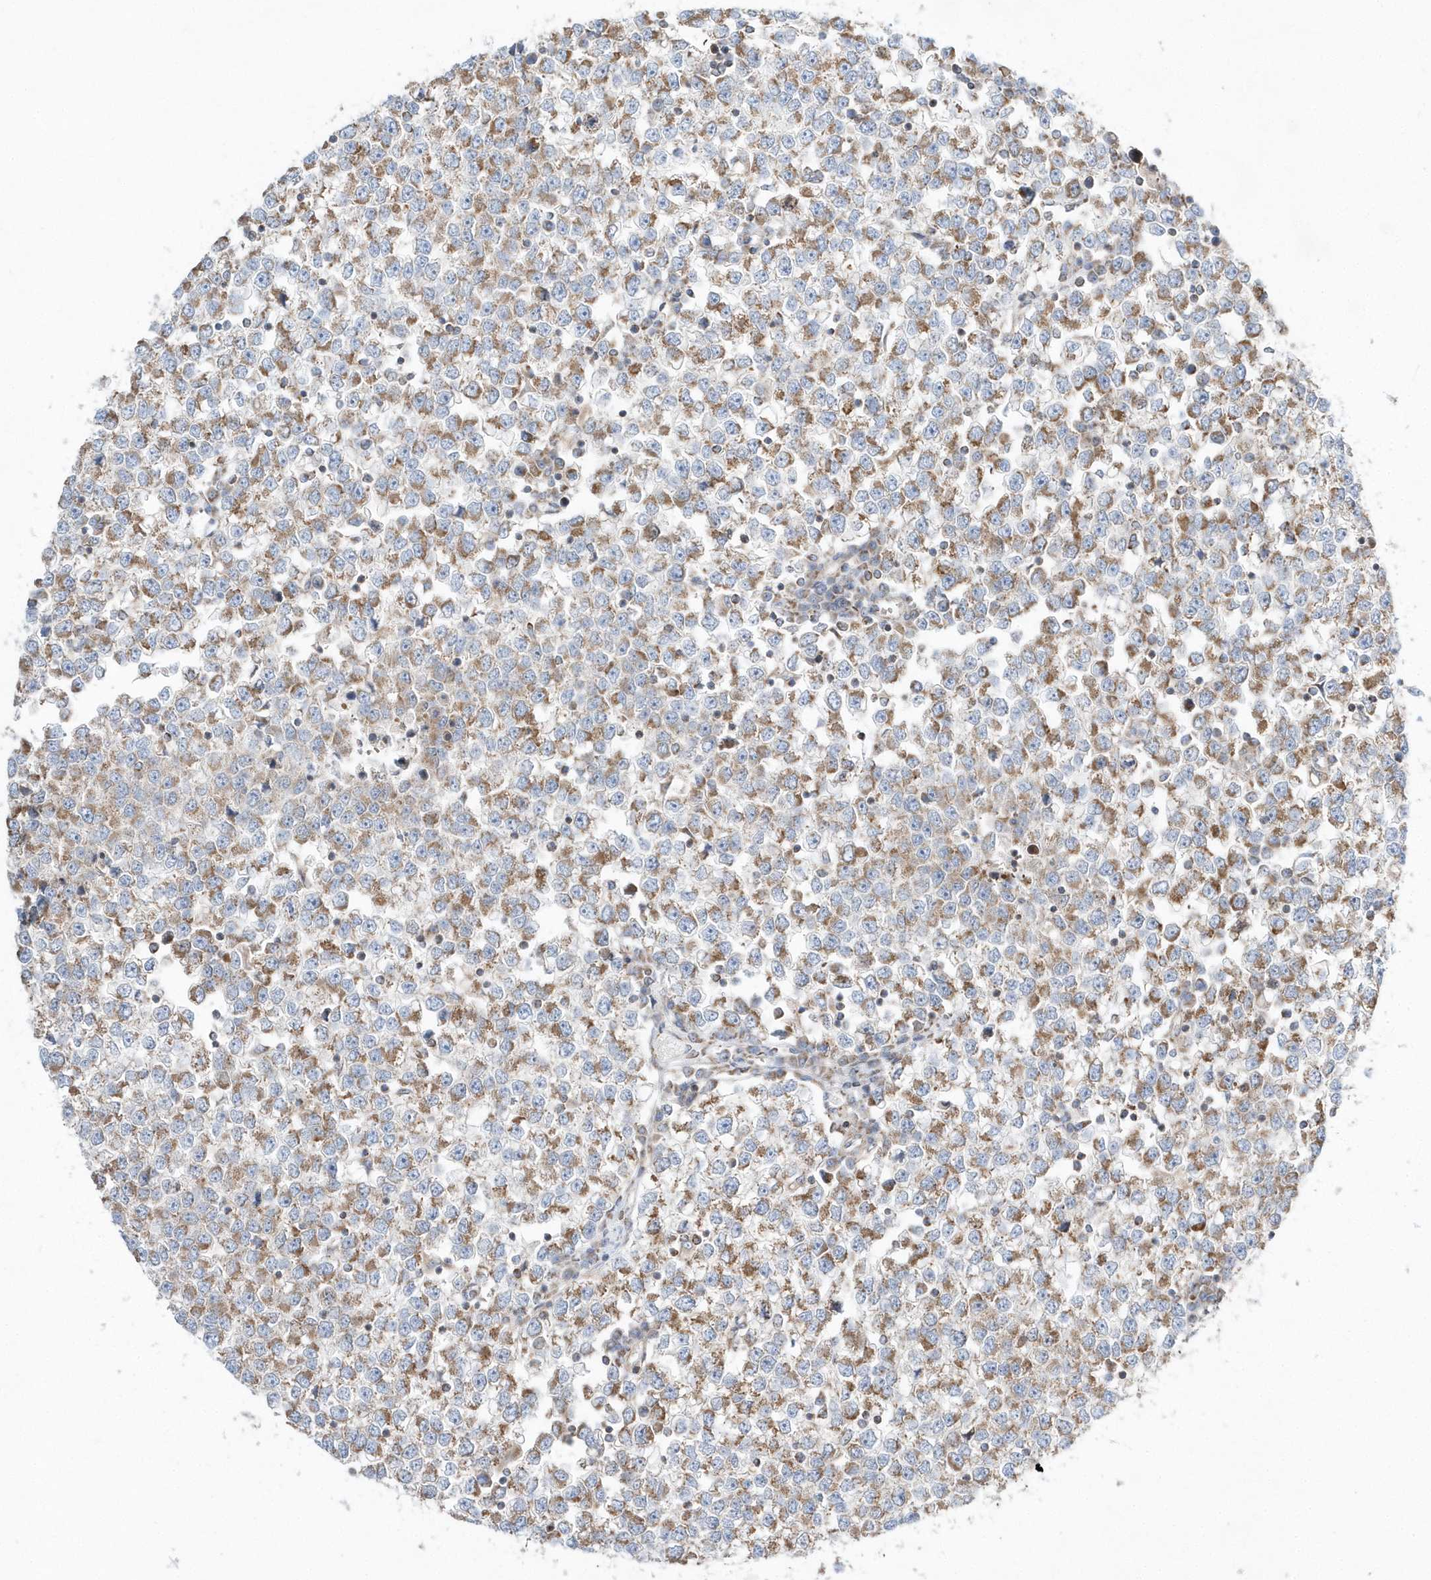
{"staining": {"intensity": "moderate", "quantity": ">75%", "location": "cytoplasmic/membranous"}, "tissue": "testis cancer", "cell_type": "Tumor cells", "image_type": "cancer", "snomed": [{"axis": "morphology", "description": "Seminoma, NOS"}, {"axis": "topography", "description": "Testis"}], "caption": "A high-resolution image shows immunohistochemistry staining of testis cancer, which demonstrates moderate cytoplasmic/membranous staining in about >75% of tumor cells.", "gene": "OPA1", "patient": {"sex": "male", "age": 65}}